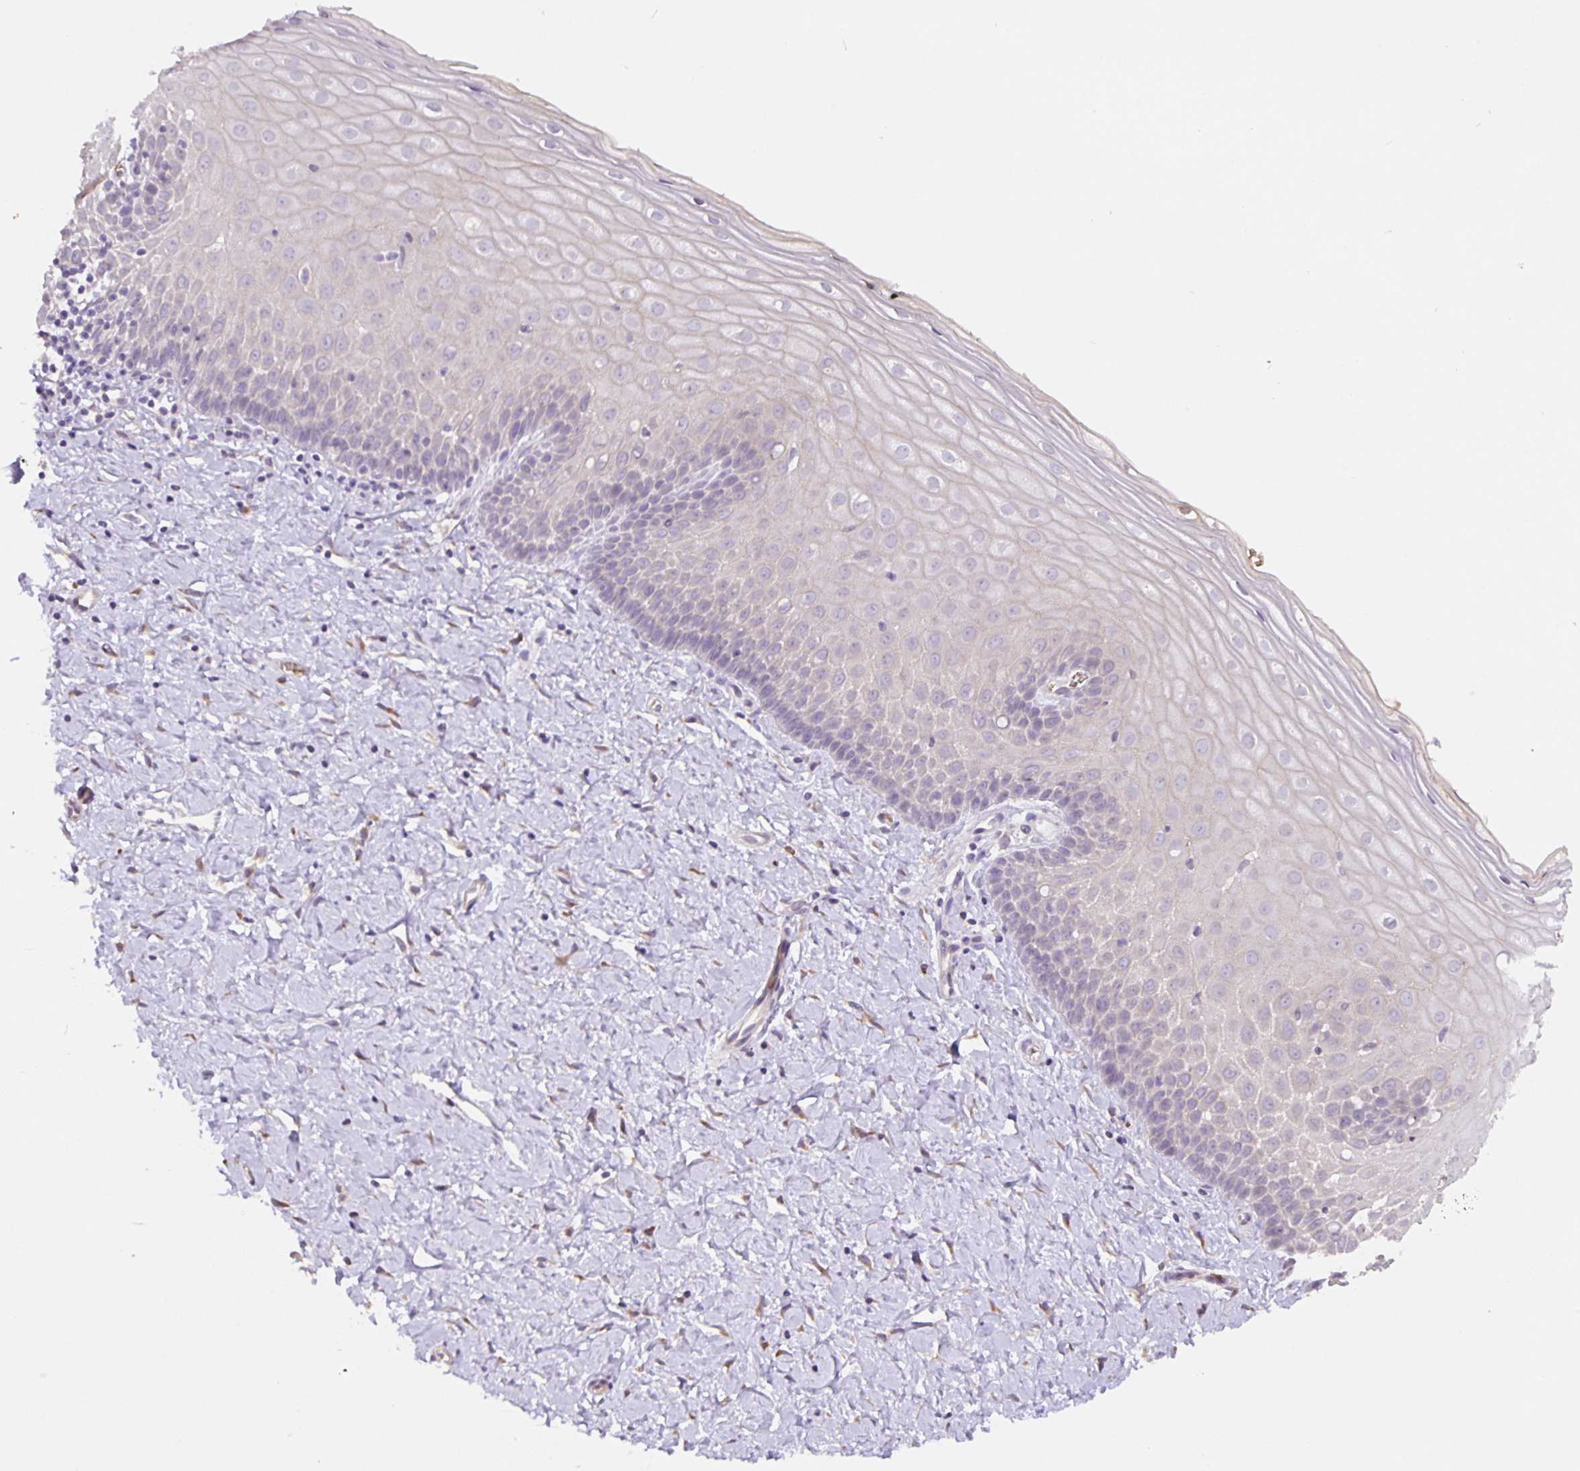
{"staining": {"intensity": "weak", "quantity": "<25%", "location": "cytoplasmic/membranous"}, "tissue": "cervix", "cell_type": "Glandular cells", "image_type": "normal", "snomed": [{"axis": "morphology", "description": "Normal tissue, NOS"}, {"axis": "topography", "description": "Cervix"}], "caption": "A high-resolution photomicrograph shows immunohistochemistry staining of normal cervix, which reveals no significant staining in glandular cells. (DAB immunohistochemistry, high magnification).", "gene": "TMEM71", "patient": {"sex": "female", "age": 37}}